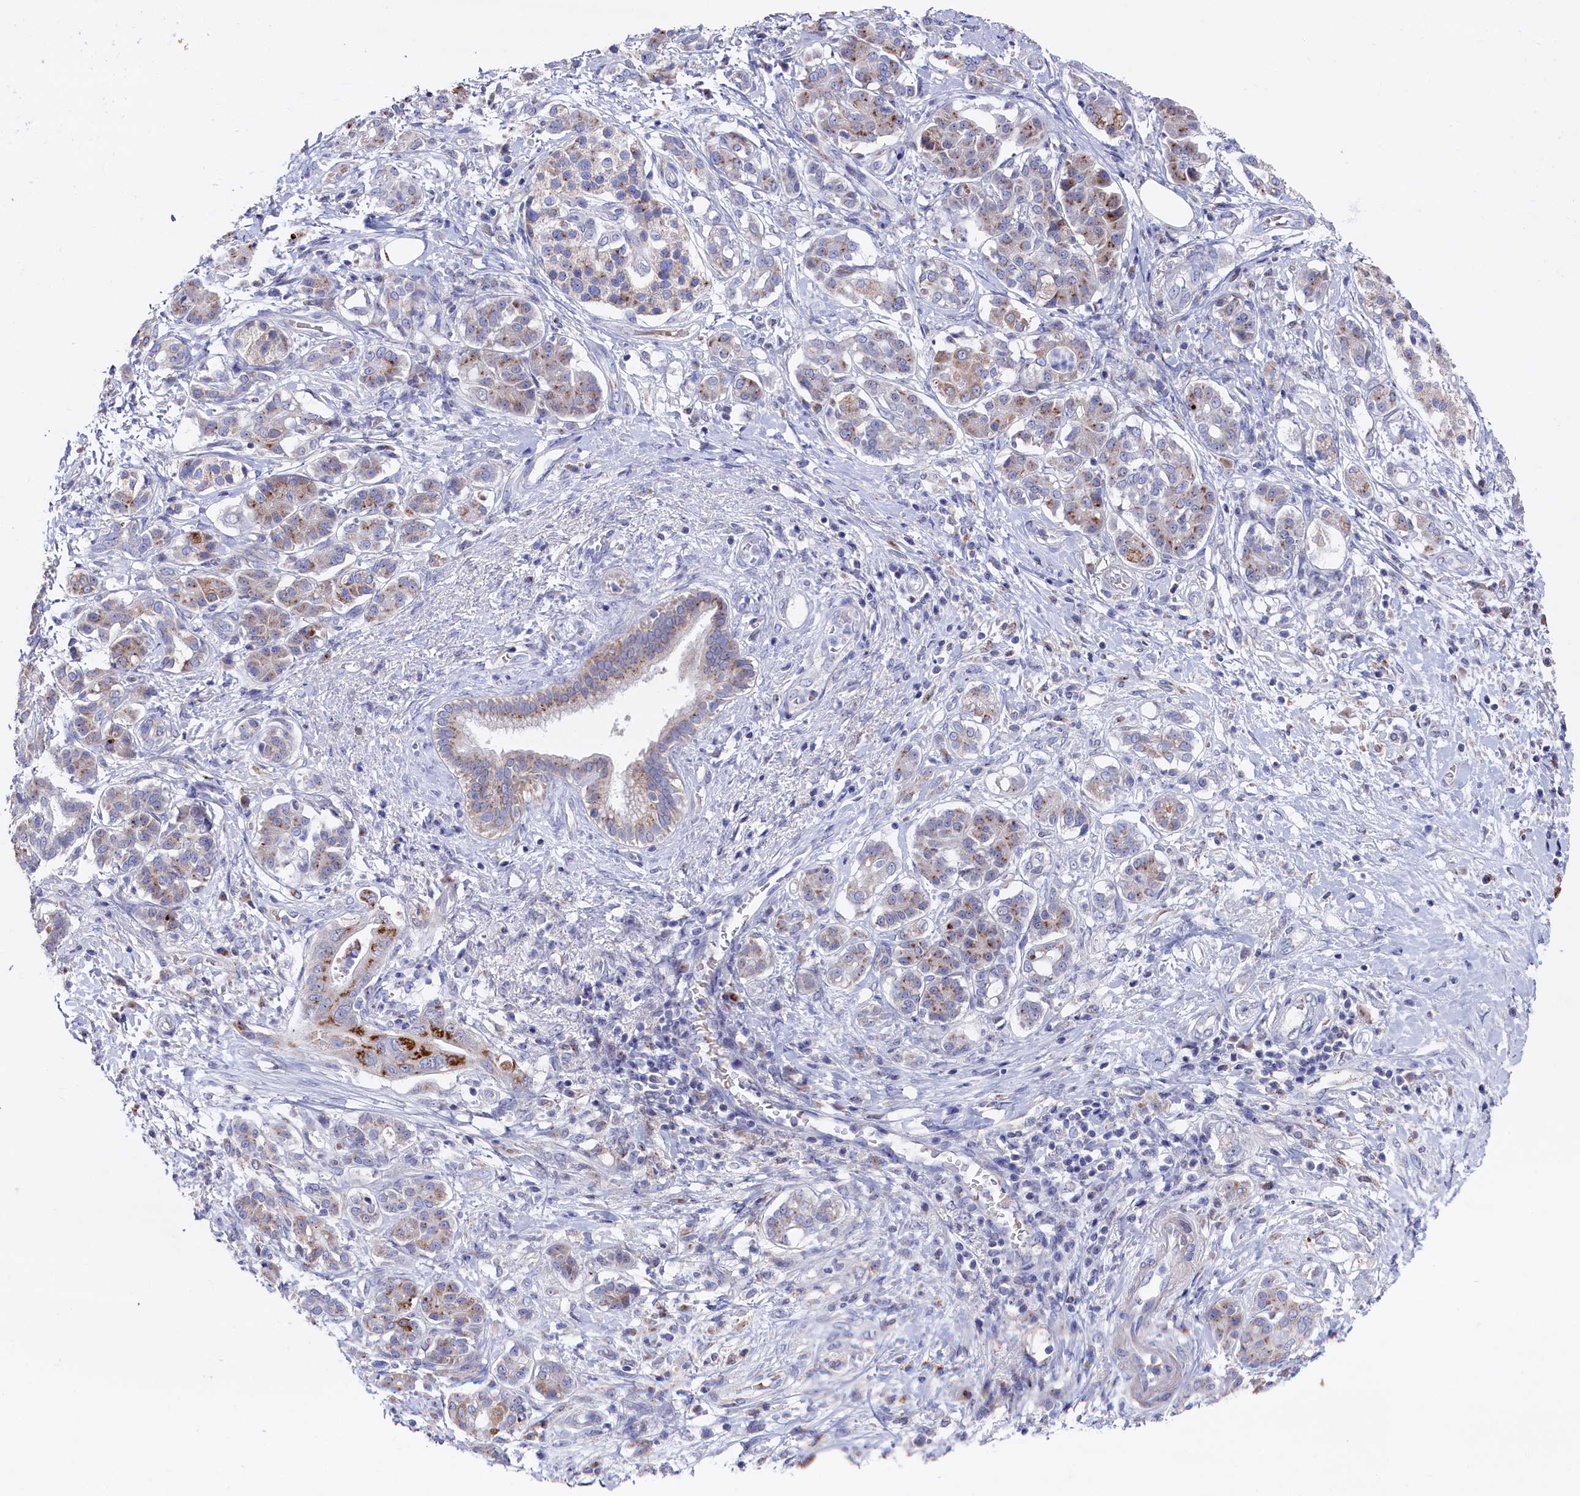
{"staining": {"intensity": "moderate", "quantity": "<25%", "location": "cytoplasmic/membranous"}, "tissue": "pancreatic cancer", "cell_type": "Tumor cells", "image_type": "cancer", "snomed": [{"axis": "morphology", "description": "Adenocarcinoma, NOS"}, {"axis": "topography", "description": "Pancreas"}], "caption": "Immunohistochemical staining of adenocarcinoma (pancreatic) demonstrates moderate cytoplasmic/membranous protein expression in approximately <25% of tumor cells. Immunohistochemistry (ihc) stains the protein of interest in brown and the nuclei are stained blue.", "gene": "GPR108", "patient": {"sex": "female", "age": 73}}